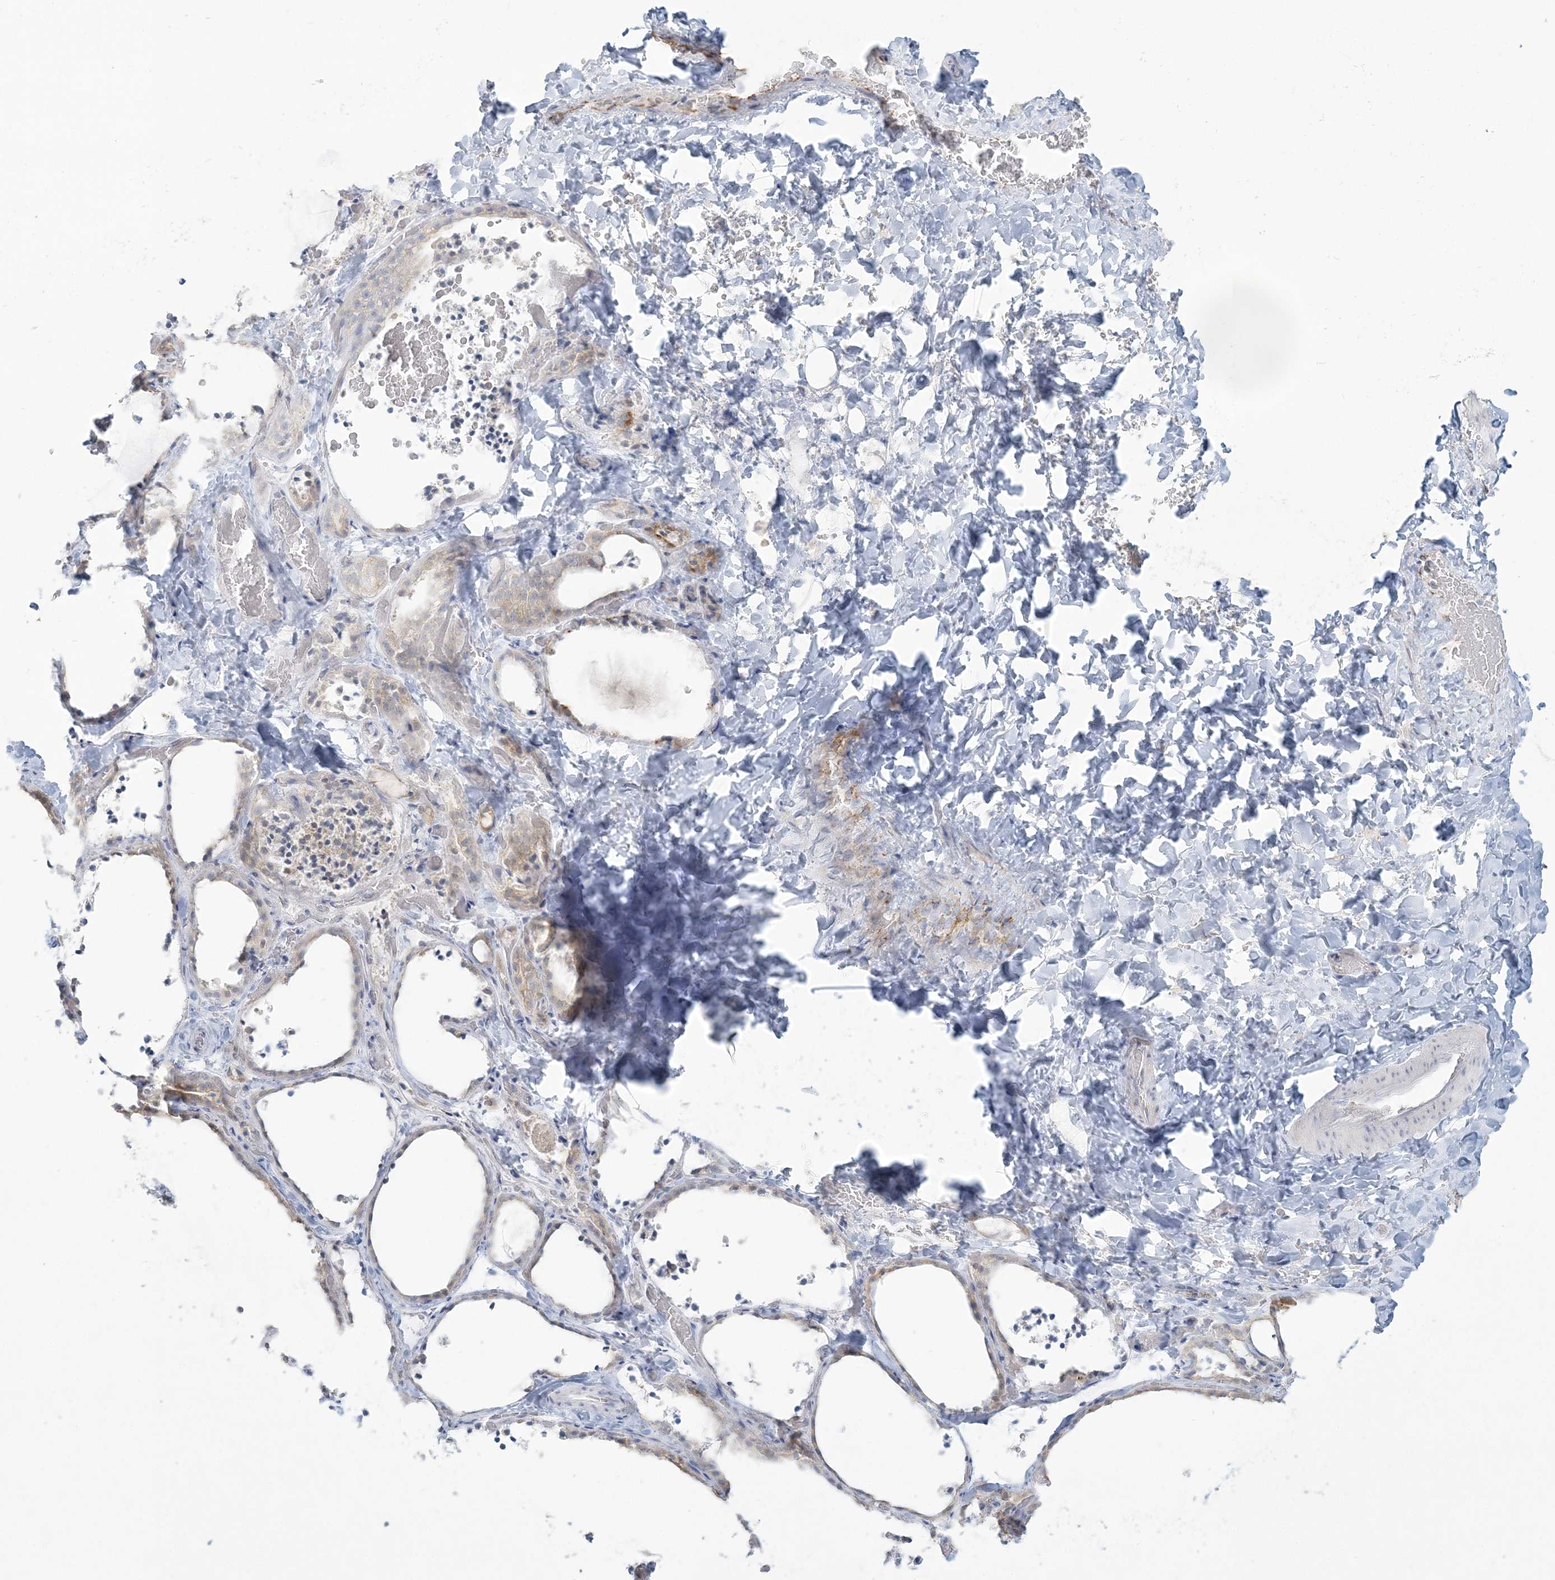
{"staining": {"intensity": "weak", "quantity": "<25%", "location": "cytoplasmic/membranous"}, "tissue": "thyroid gland", "cell_type": "Glandular cells", "image_type": "normal", "snomed": [{"axis": "morphology", "description": "Normal tissue, NOS"}, {"axis": "topography", "description": "Thyroid gland"}], "caption": "Immunohistochemistry (IHC) photomicrograph of benign thyroid gland stained for a protein (brown), which exhibits no positivity in glandular cells.", "gene": "ENSG00000288637", "patient": {"sex": "female", "age": 22}}